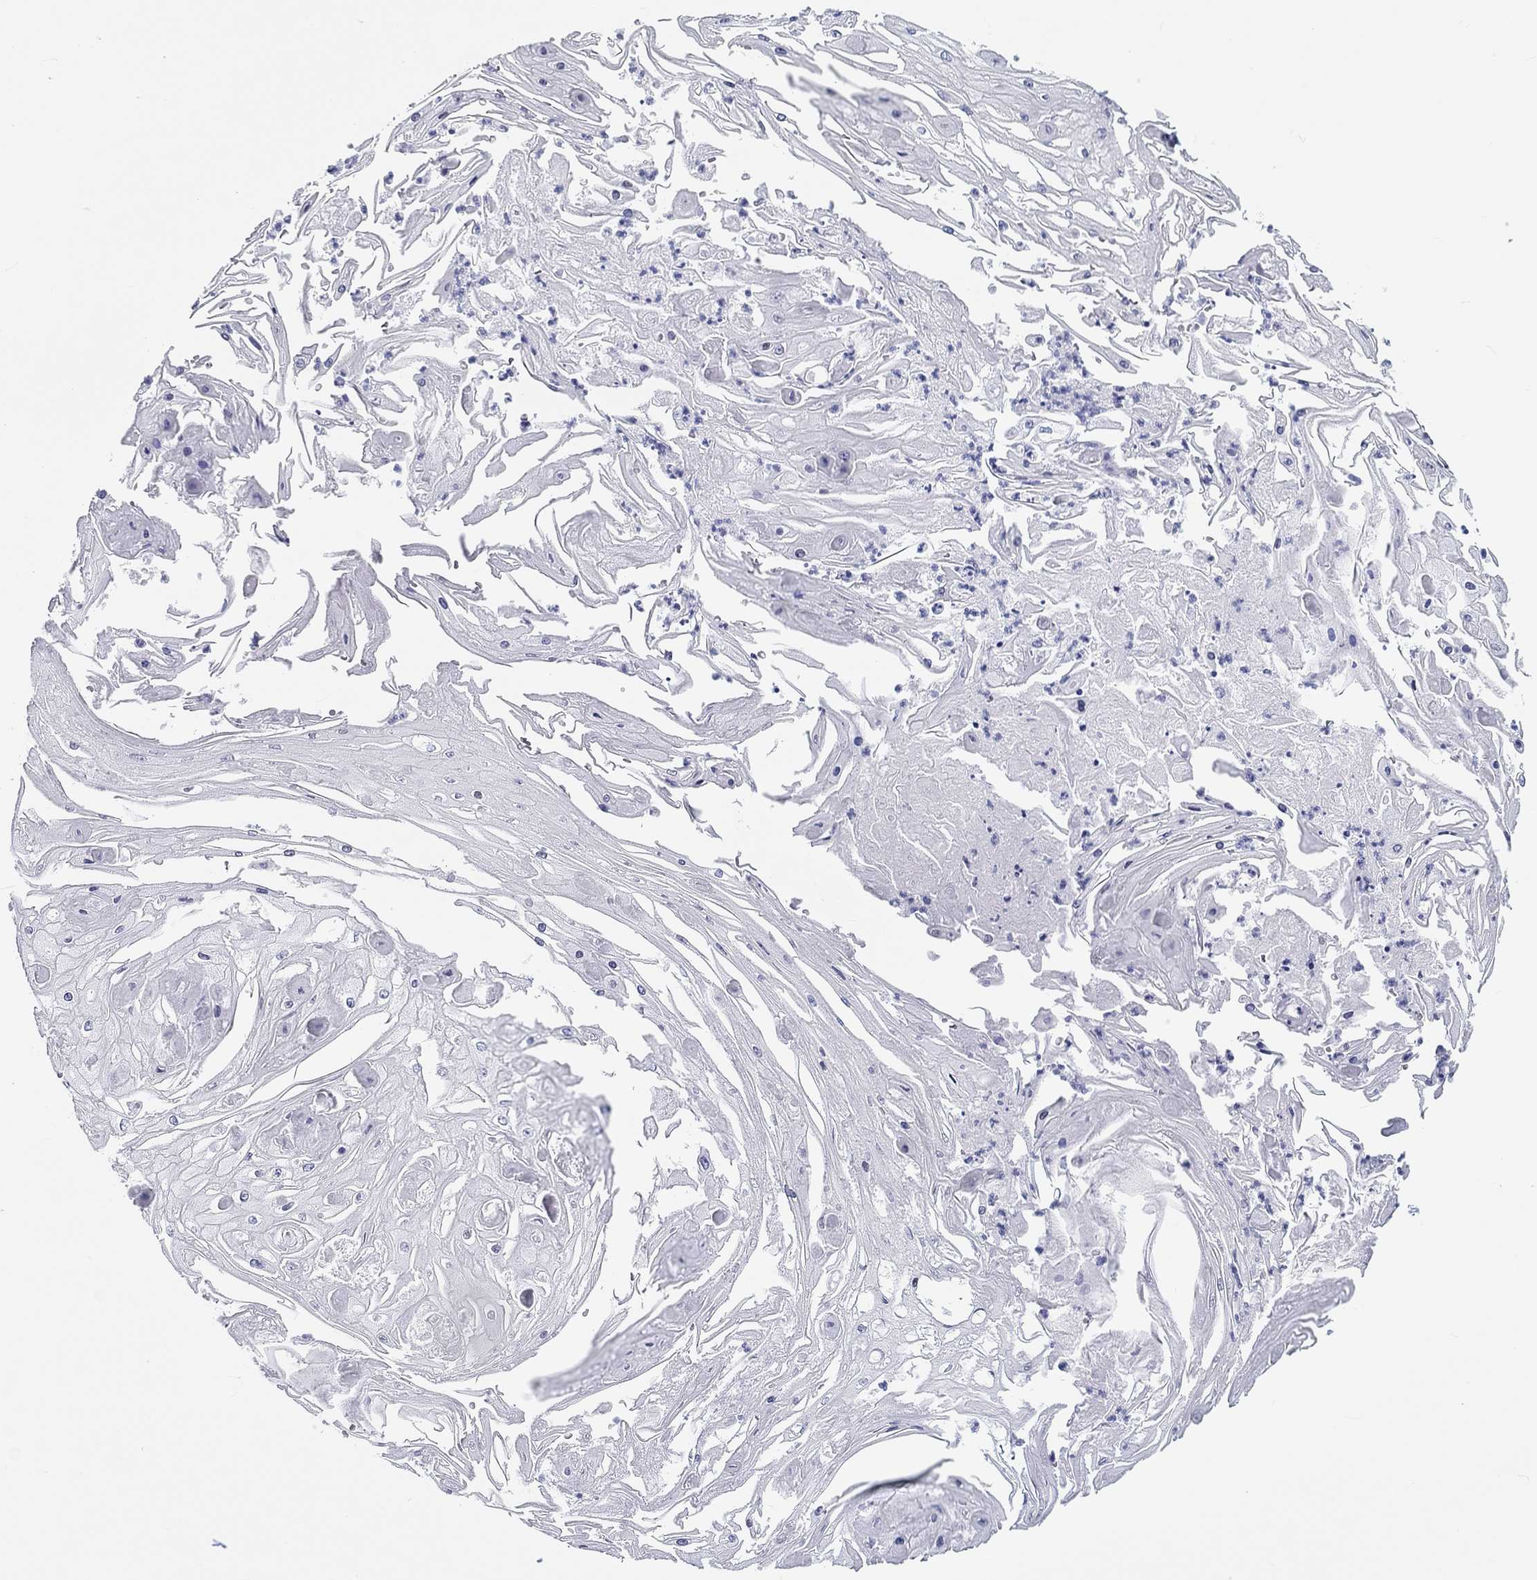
{"staining": {"intensity": "negative", "quantity": "none", "location": "none"}, "tissue": "skin cancer", "cell_type": "Tumor cells", "image_type": "cancer", "snomed": [{"axis": "morphology", "description": "Squamous cell carcinoma, NOS"}, {"axis": "topography", "description": "Skin"}], "caption": "Micrograph shows no significant protein expression in tumor cells of skin cancer.", "gene": "H1-1", "patient": {"sex": "male", "age": 70}}